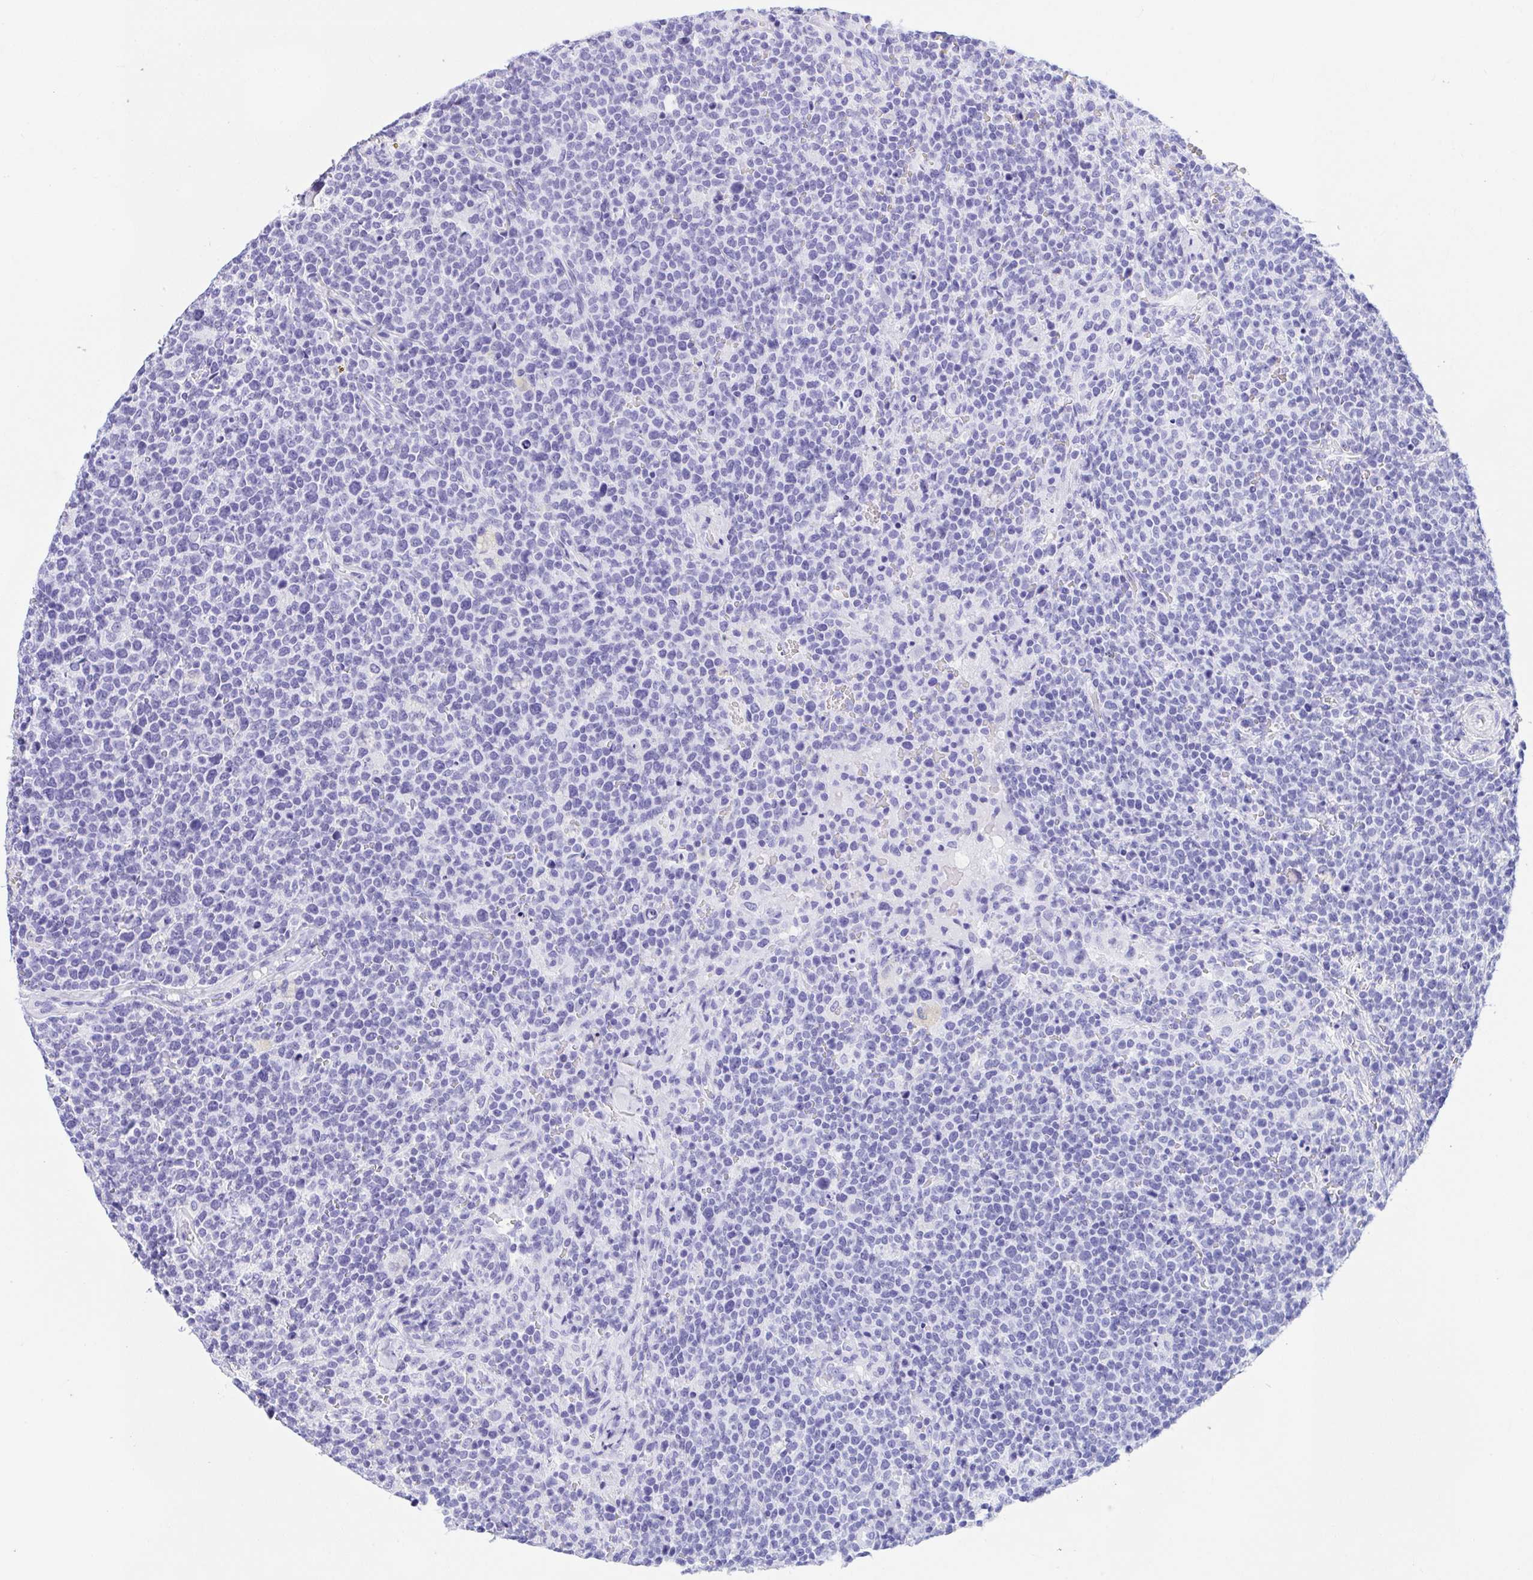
{"staining": {"intensity": "negative", "quantity": "none", "location": "none"}, "tissue": "lymphoma", "cell_type": "Tumor cells", "image_type": "cancer", "snomed": [{"axis": "morphology", "description": "Malignant lymphoma, non-Hodgkin's type, High grade"}, {"axis": "topography", "description": "Lymph node"}], "caption": "Protein analysis of high-grade malignant lymphoma, non-Hodgkin's type displays no significant staining in tumor cells.", "gene": "ANK1", "patient": {"sex": "male", "age": 61}}